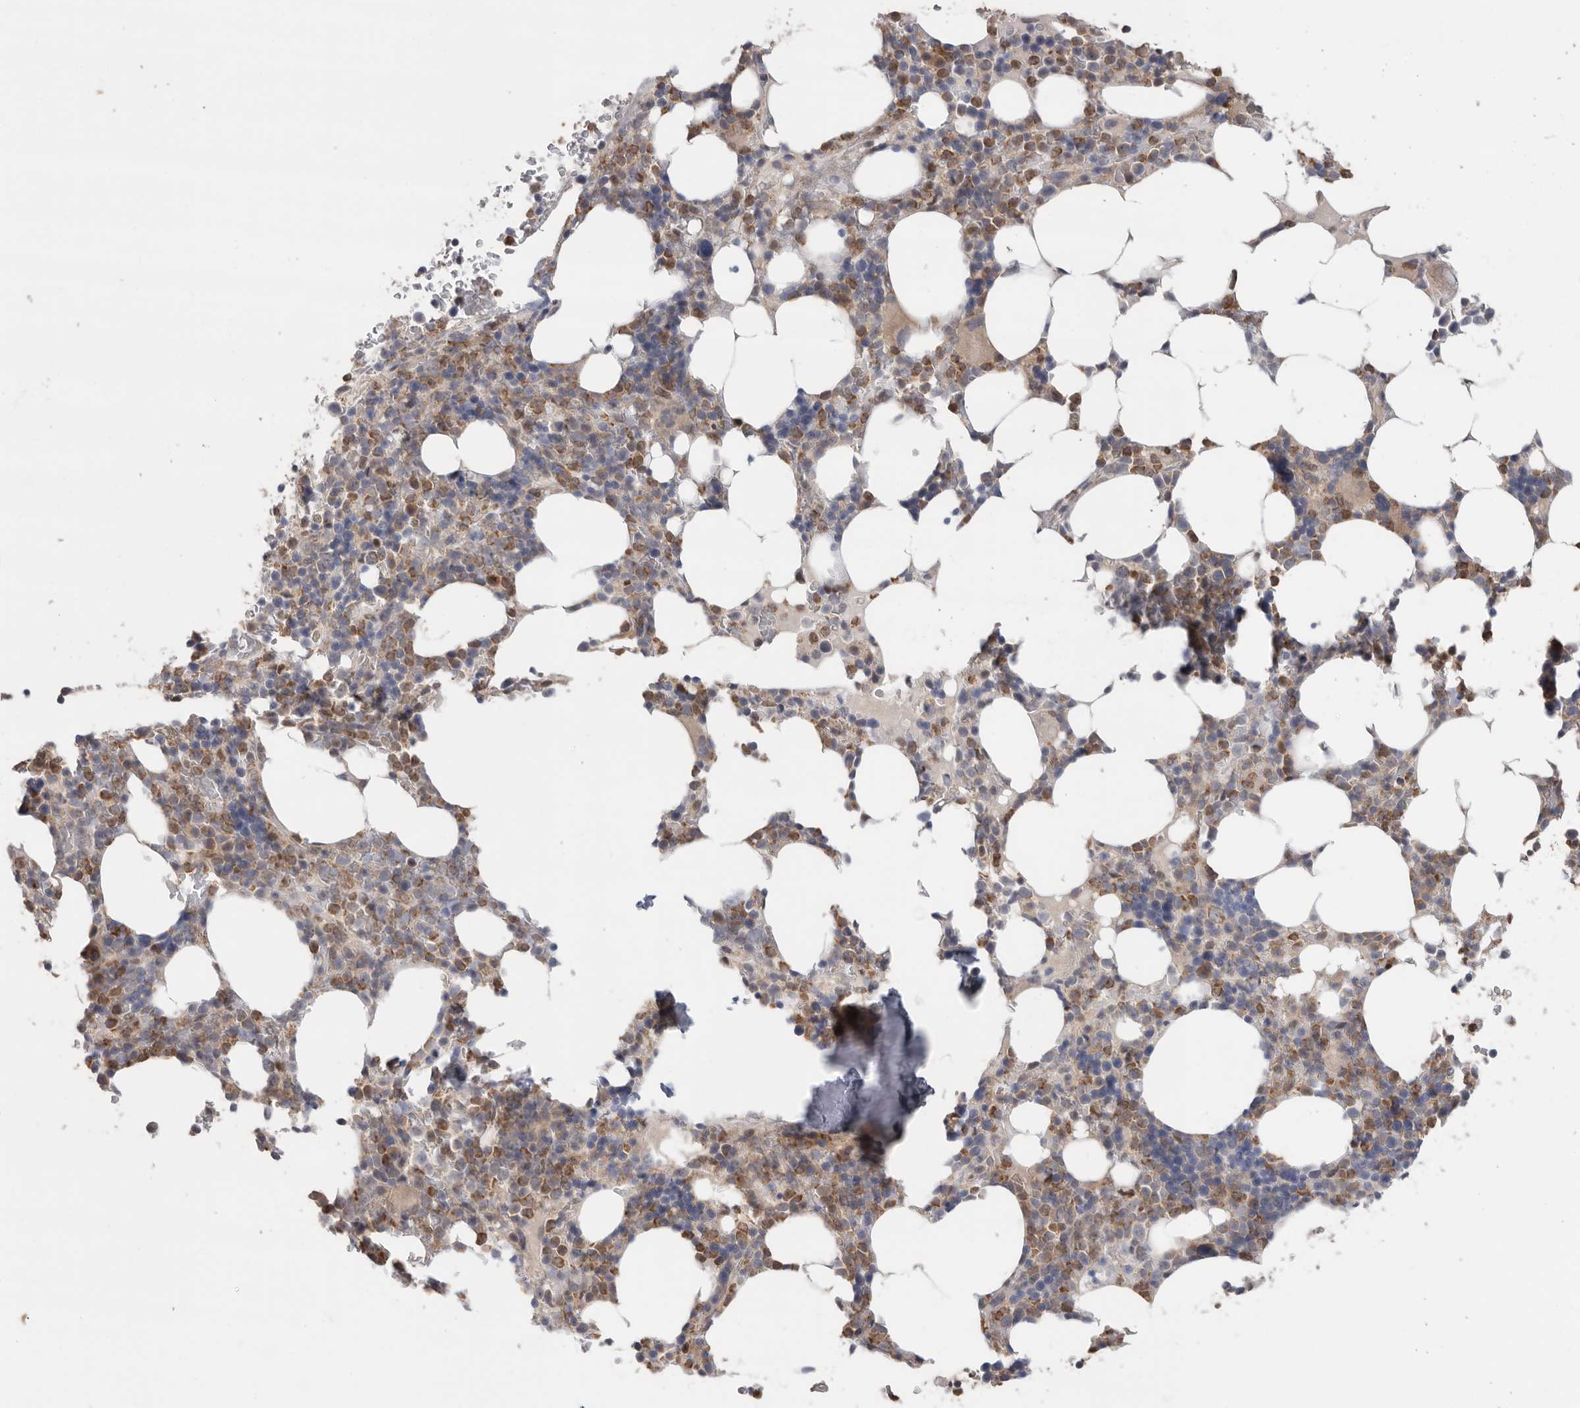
{"staining": {"intensity": "moderate", "quantity": "25%-75%", "location": "cytoplasmic/membranous"}, "tissue": "bone marrow", "cell_type": "Hematopoietic cells", "image_type": "normal", "snomed": [{"axis": "morphology", "description": "Normal tissue, NOS"}, {"axis": "topography", "description": "Bone marrow"}], "caption": "High-magnification brightfield microscopy of benign bone marrow stained with DAB (brown) and counterstained with hematoxylin (blue). hematopoietic cells exhibit moderate cytoplasmic/membranous staining is seen in approximately25%-75% of cells. (DAB (3,3'-diaminobenzidine) = brown stain, brightfield microscopy at high magnification).", "gene": "KLK5", "patient": {"sex": "male", "age": 58}}